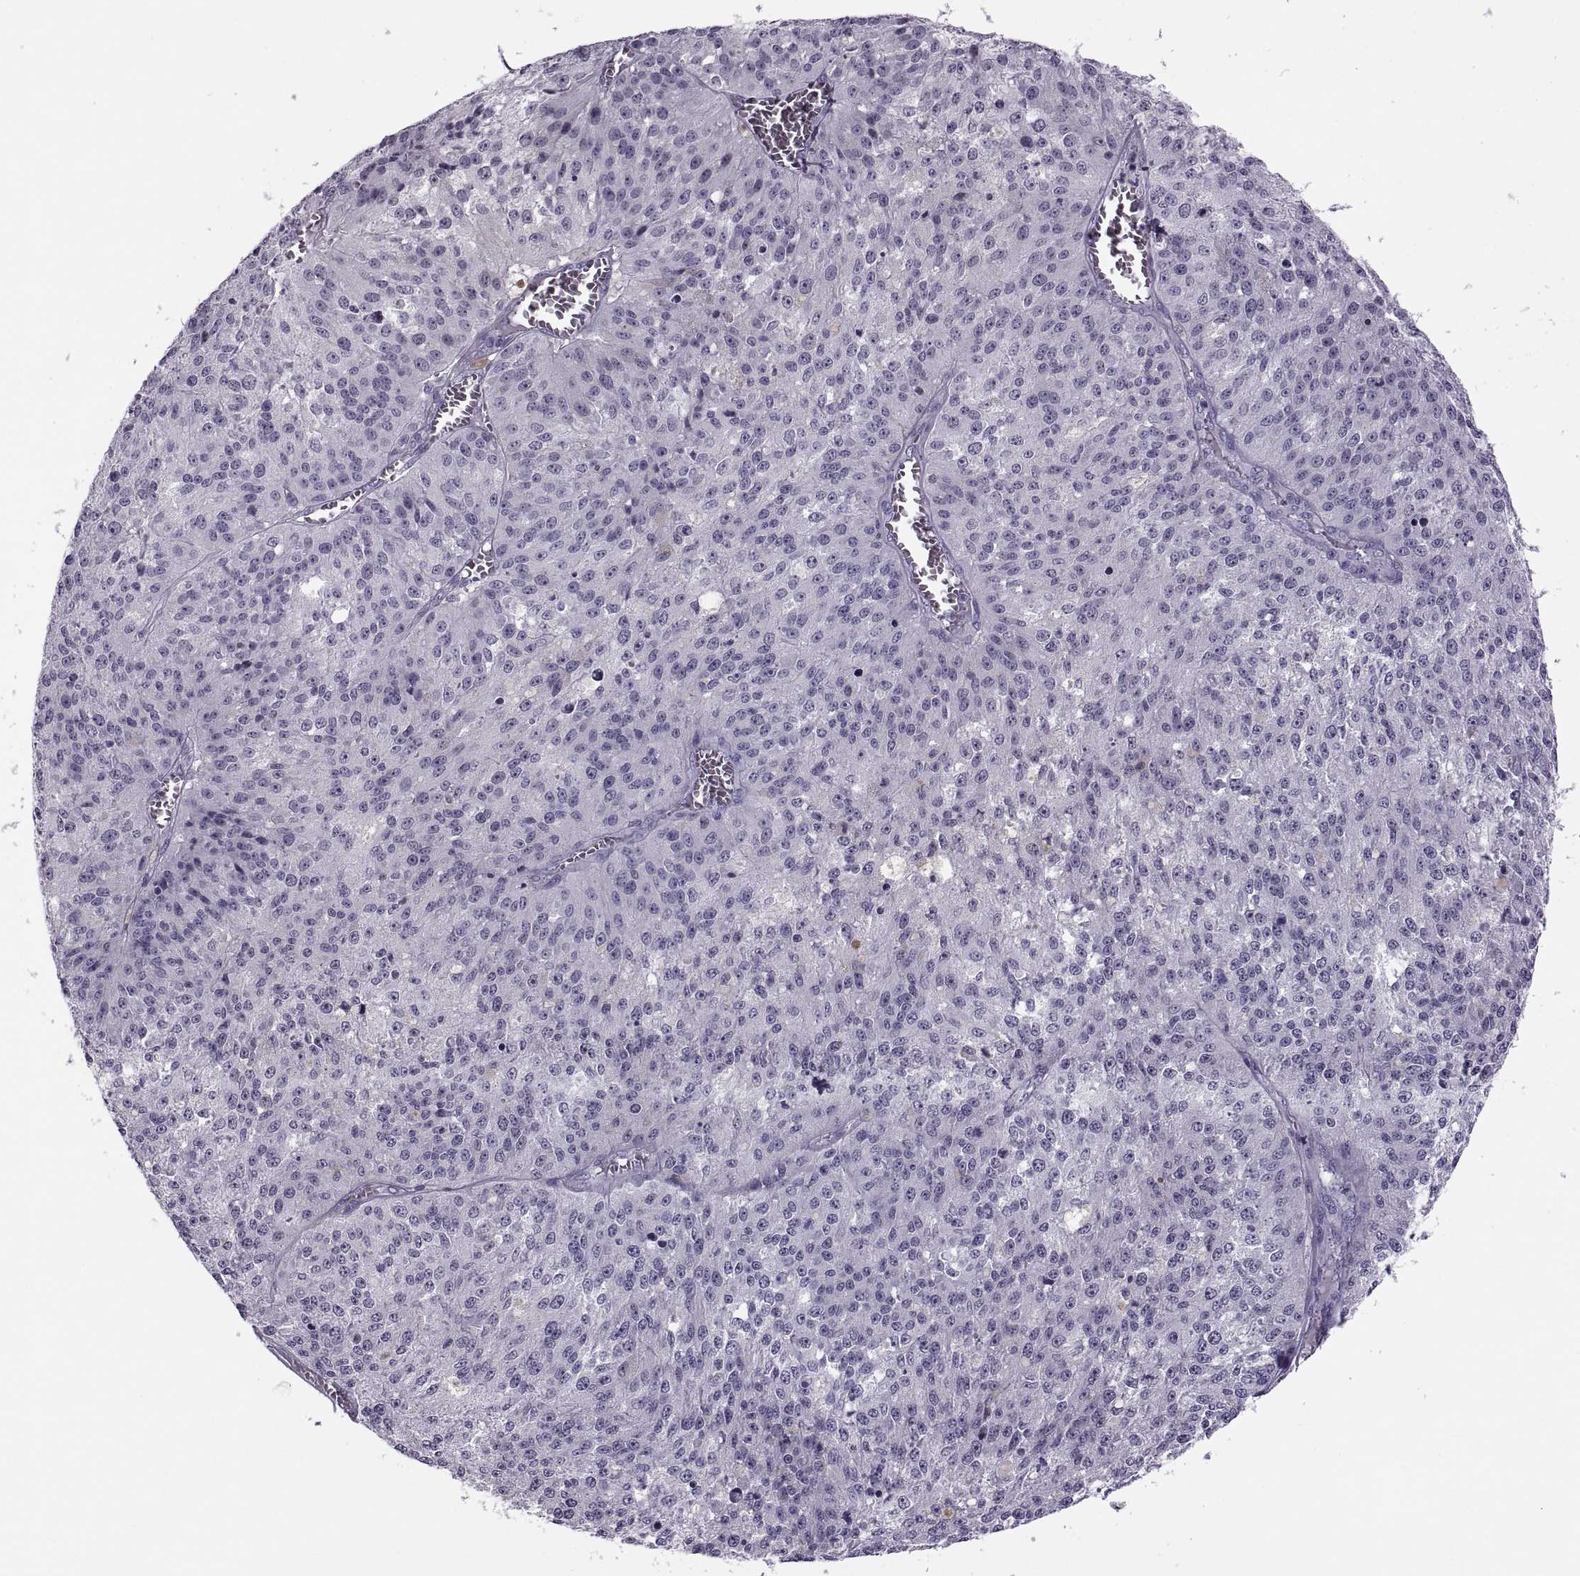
{"staining": {"intensity": "negative", "quantity": "none", "location": "none"}, "tissue": "melanoma", "cell_type": "Tumor cells", "image_type": "cancer", "snomed": [{"axis": "morphology", "description": "Malignant melanoma, Metastatic site"}, {"axis": "topography", "description": "Lymph node"}], "caption": "DAB (3,3'-diaminobenzidine) immunohistochemical staining of human melanoma shows no significant expression in tumor cells.", "gene": "SYNGR4", "patient": {"sex": "female", "age": 64}}